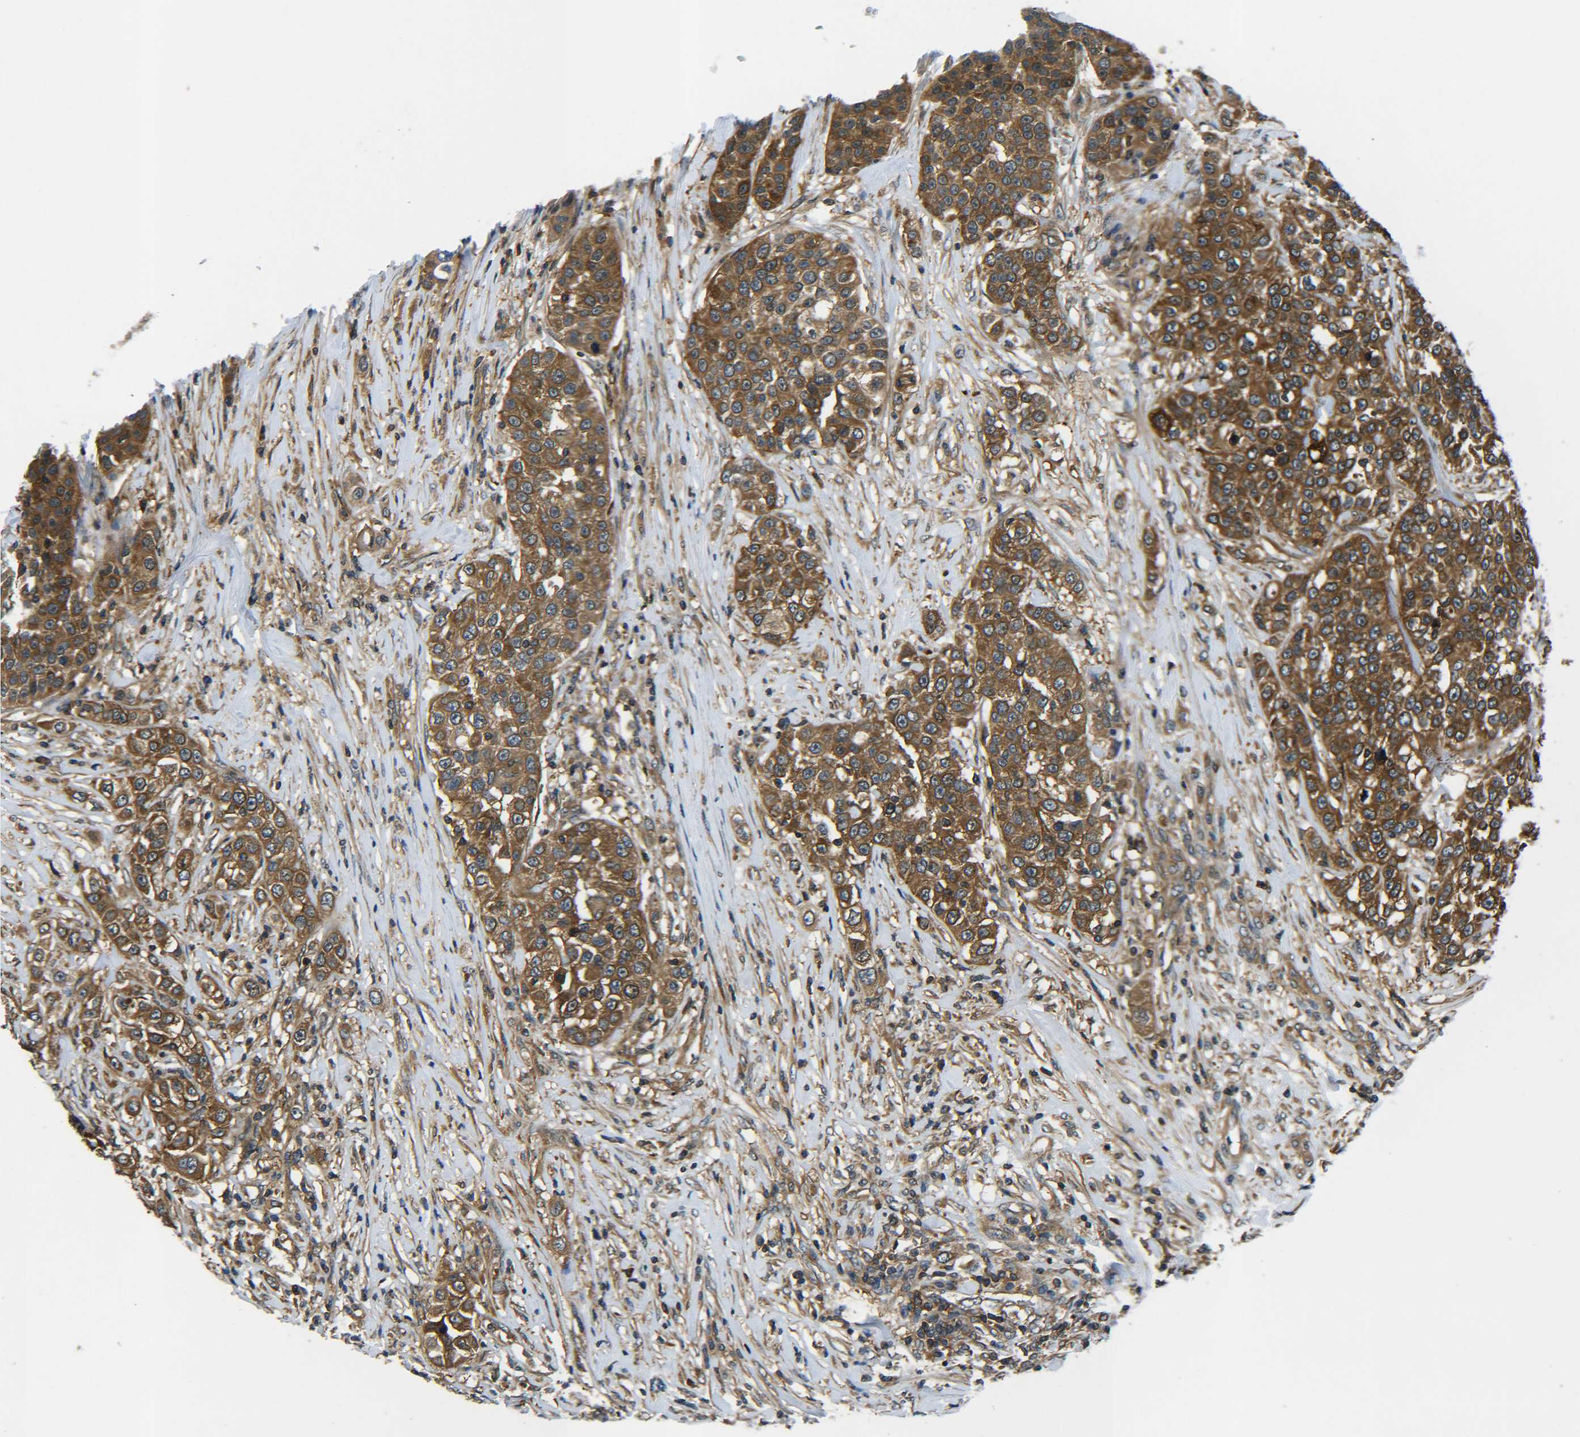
{"staining": {"intensity": "strong", "quantity": ">75%", "location": "cytoplasmic/membranous"}, "tissue": "urothelial cancer", "cell_type": "Tumor cells", "image_type": "cancer", "snomed": [{"axis": "morphology", "description": "Urothelial carcinoma, High grade"}, {"axis": "topography", "description": "Urinary bladder"}], "caption": "DAB (3,3'-diaminobenzidine) immunohistochemical staining of human urothelial cancer exhibits strong cytoplasmic/membranous protein expression in about >75% of tumor cells.", "gene": "PREB", "patient": {"sex": "female", "age": 80}}